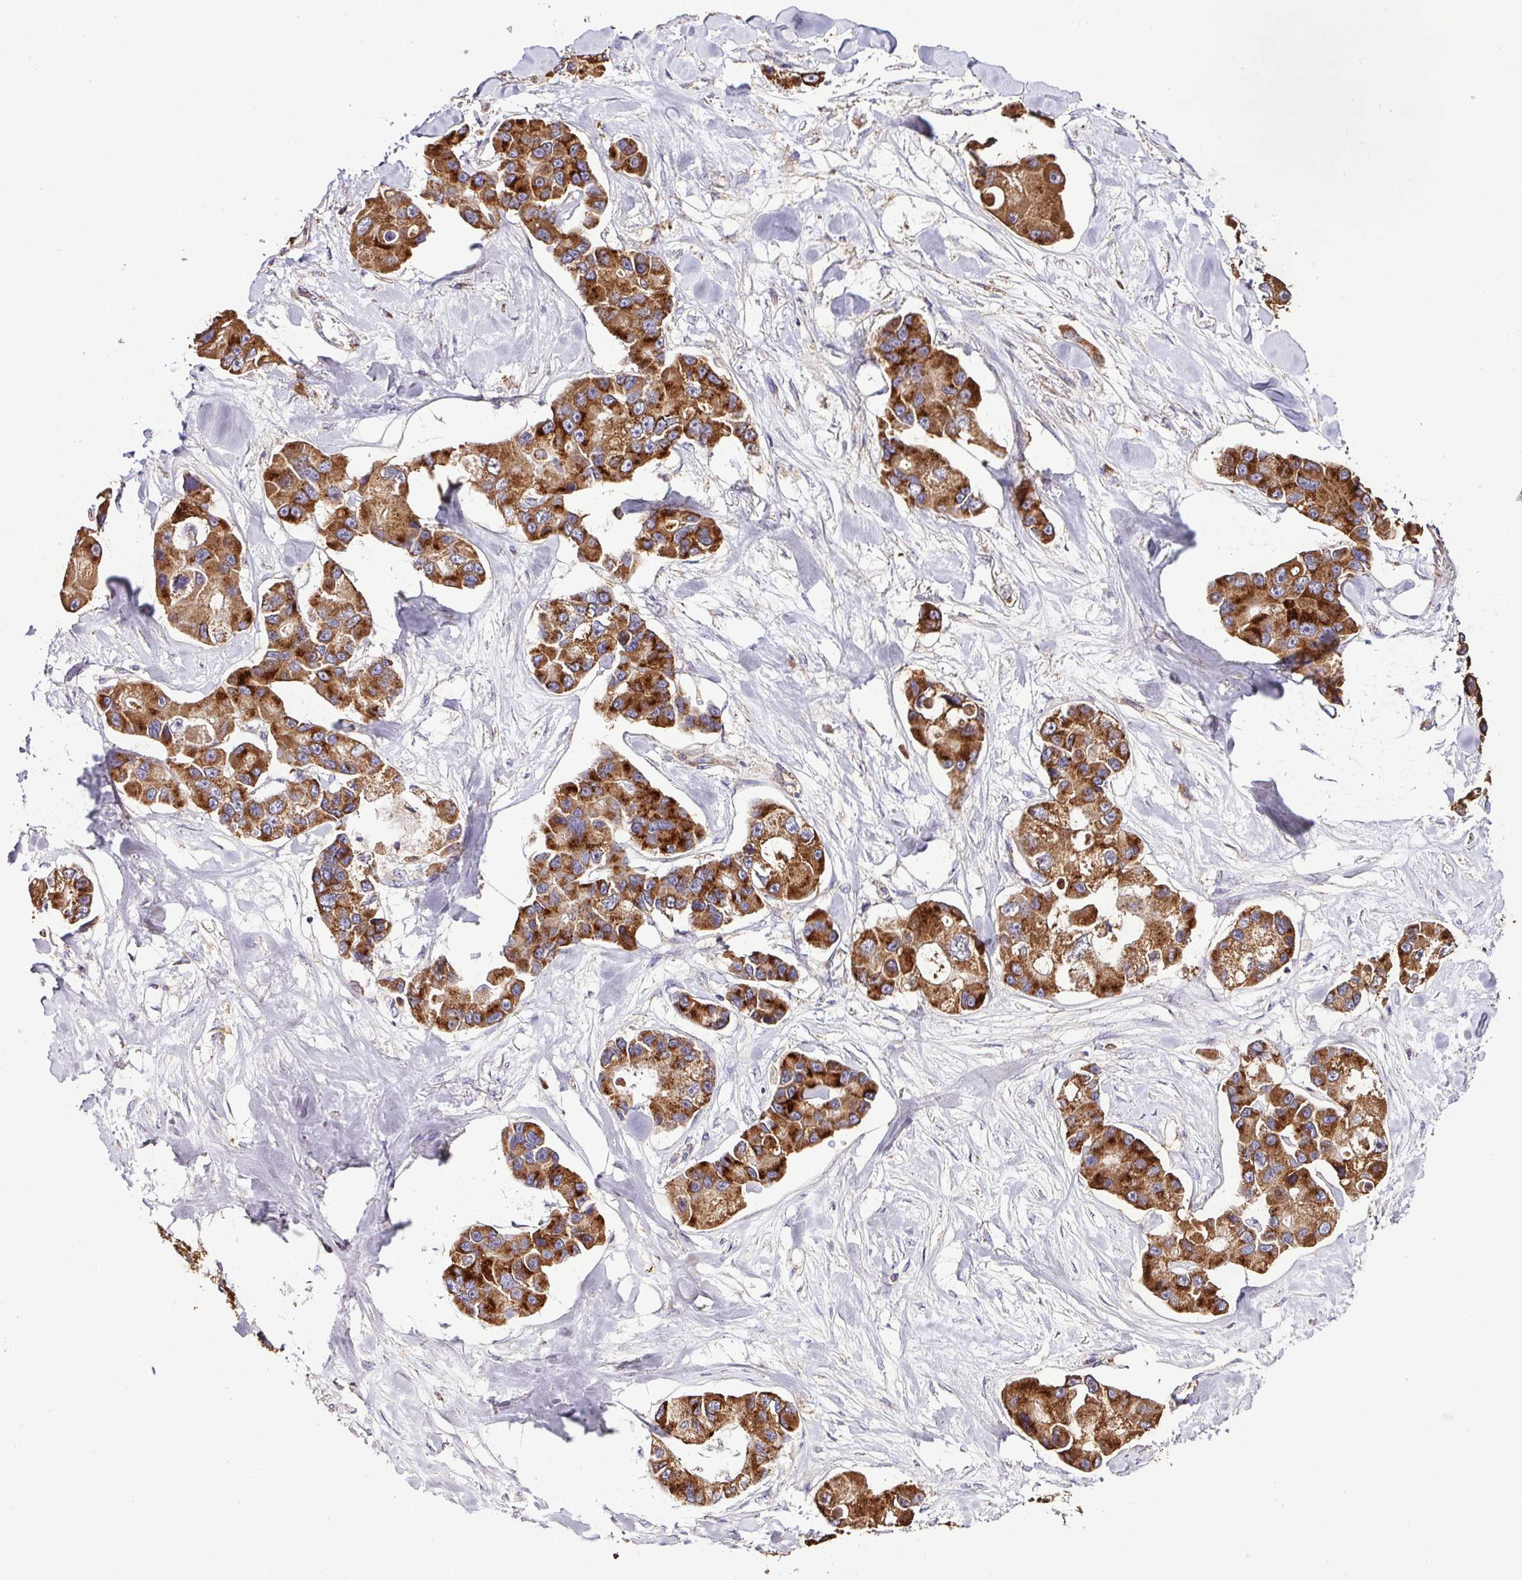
{"staining": {"intensity": "strong", "quantity": ">75%", "location": "cytoplasmic/membranous"}, "tissue": "lung cancer", "cell_type": "Tumor cells", "image_type": "cancer", "snomed": [{"axis": "morphology", "description": "Adenocarcinoma, NOS"}, {"axis": "topography", "description": "Lung"}], "caption": "Protein expression analysis of human lung cancer reveals strong cytoplasmic/membranous expression in about >75% of tumor cells.", "gene": "CPD", "patient": {"sex": "female", "age": 54}}